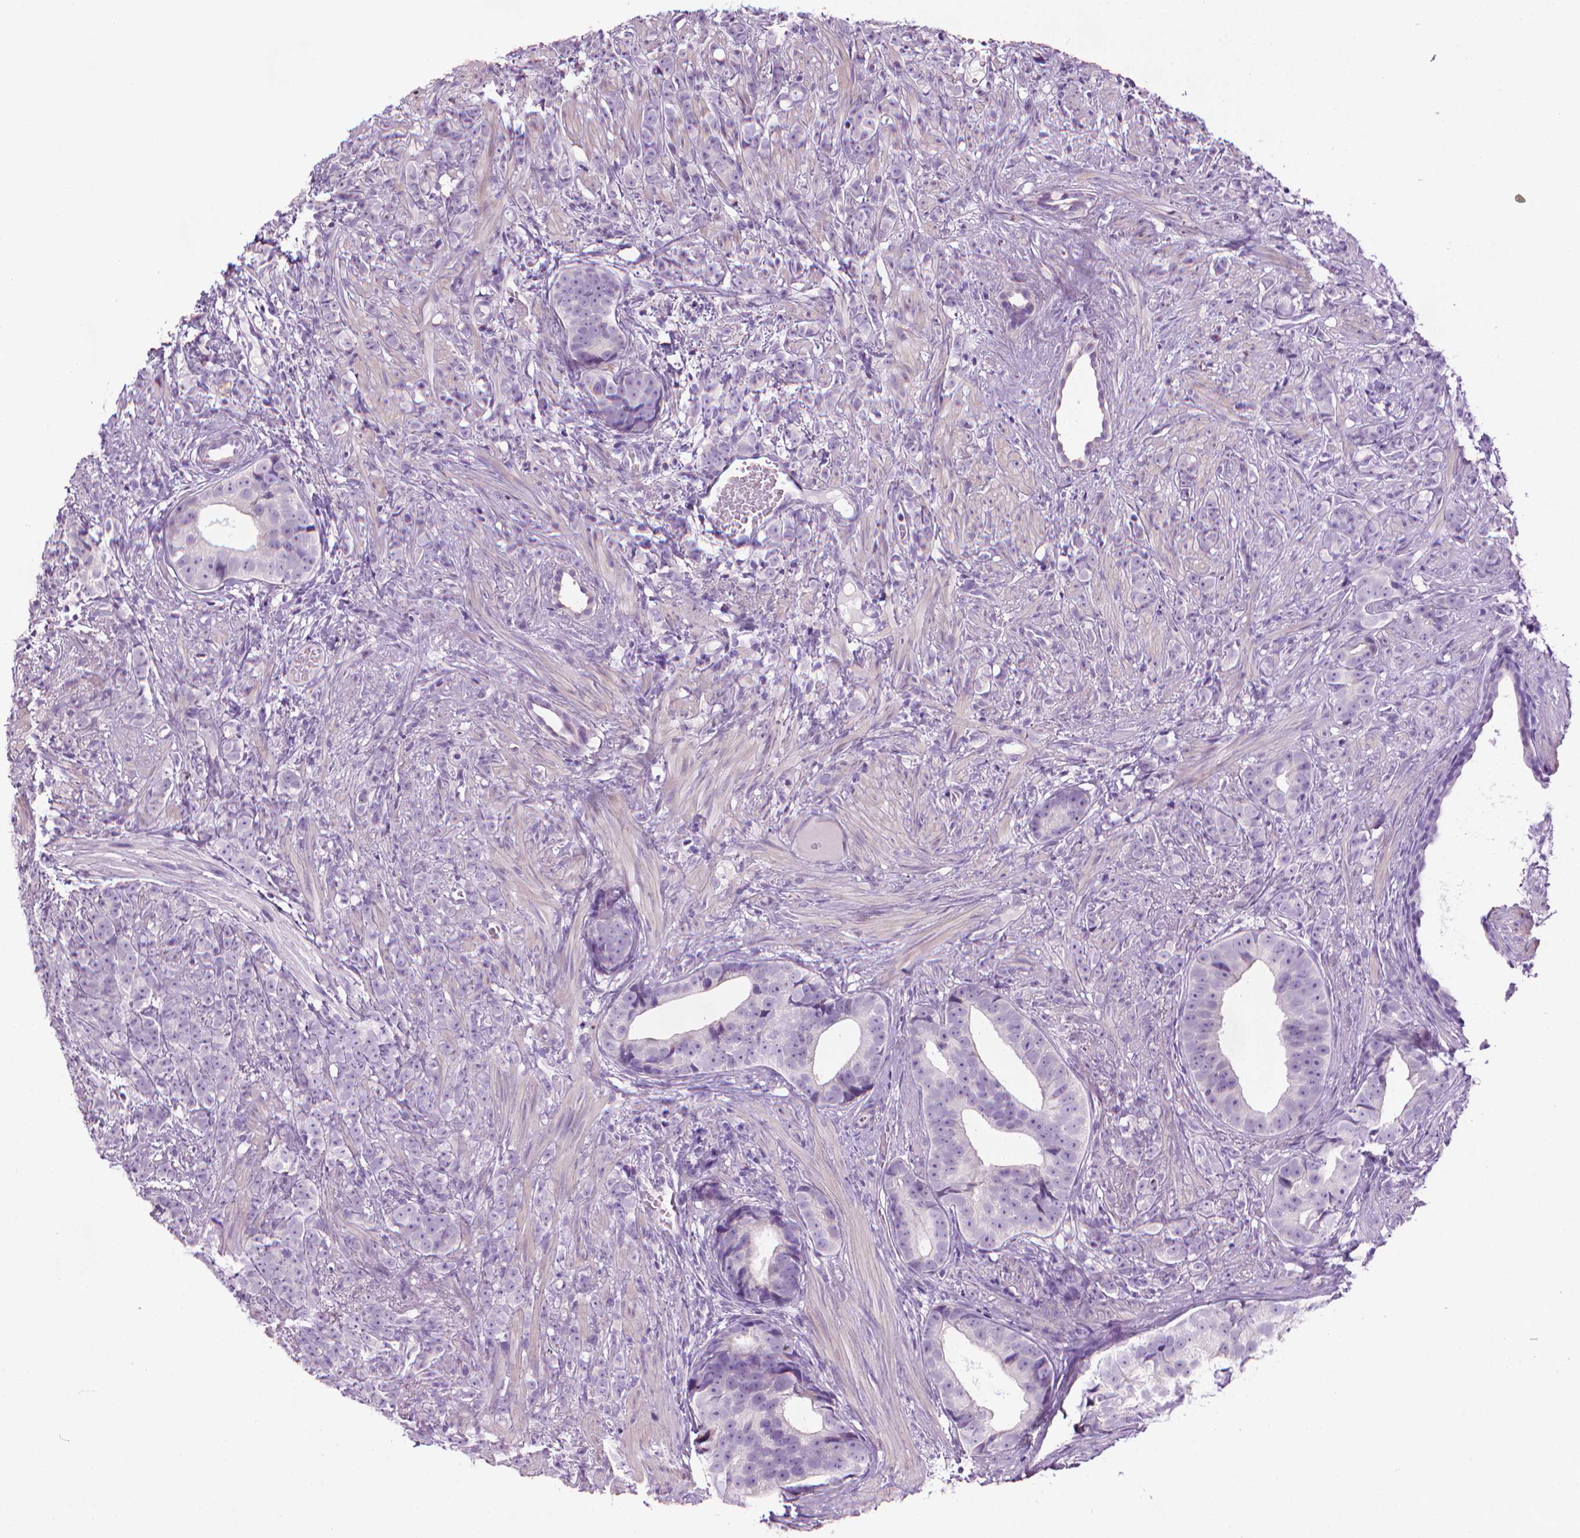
{"staining": {"intensity": "negative", "quantity": "none", "location": "none"}, "tissue": "prostate cancer", "cell_type": "Tumor cells", "image_type": "cancer", "snomed": [{"axis": "morphology", "description": "Adenocarcinoma, High grade"}, {"axis": "topography", "description": "Prostate"}], "caption": "High magnification brightfield microscopy of prostate high-grade adenocarcinoma stained with DAB (brown) and counterstained with hematoxylin (blue): tumor cells show no significant staining.", "gene": "DNAI7", "patient": {"sex": "male", "age": 81}}